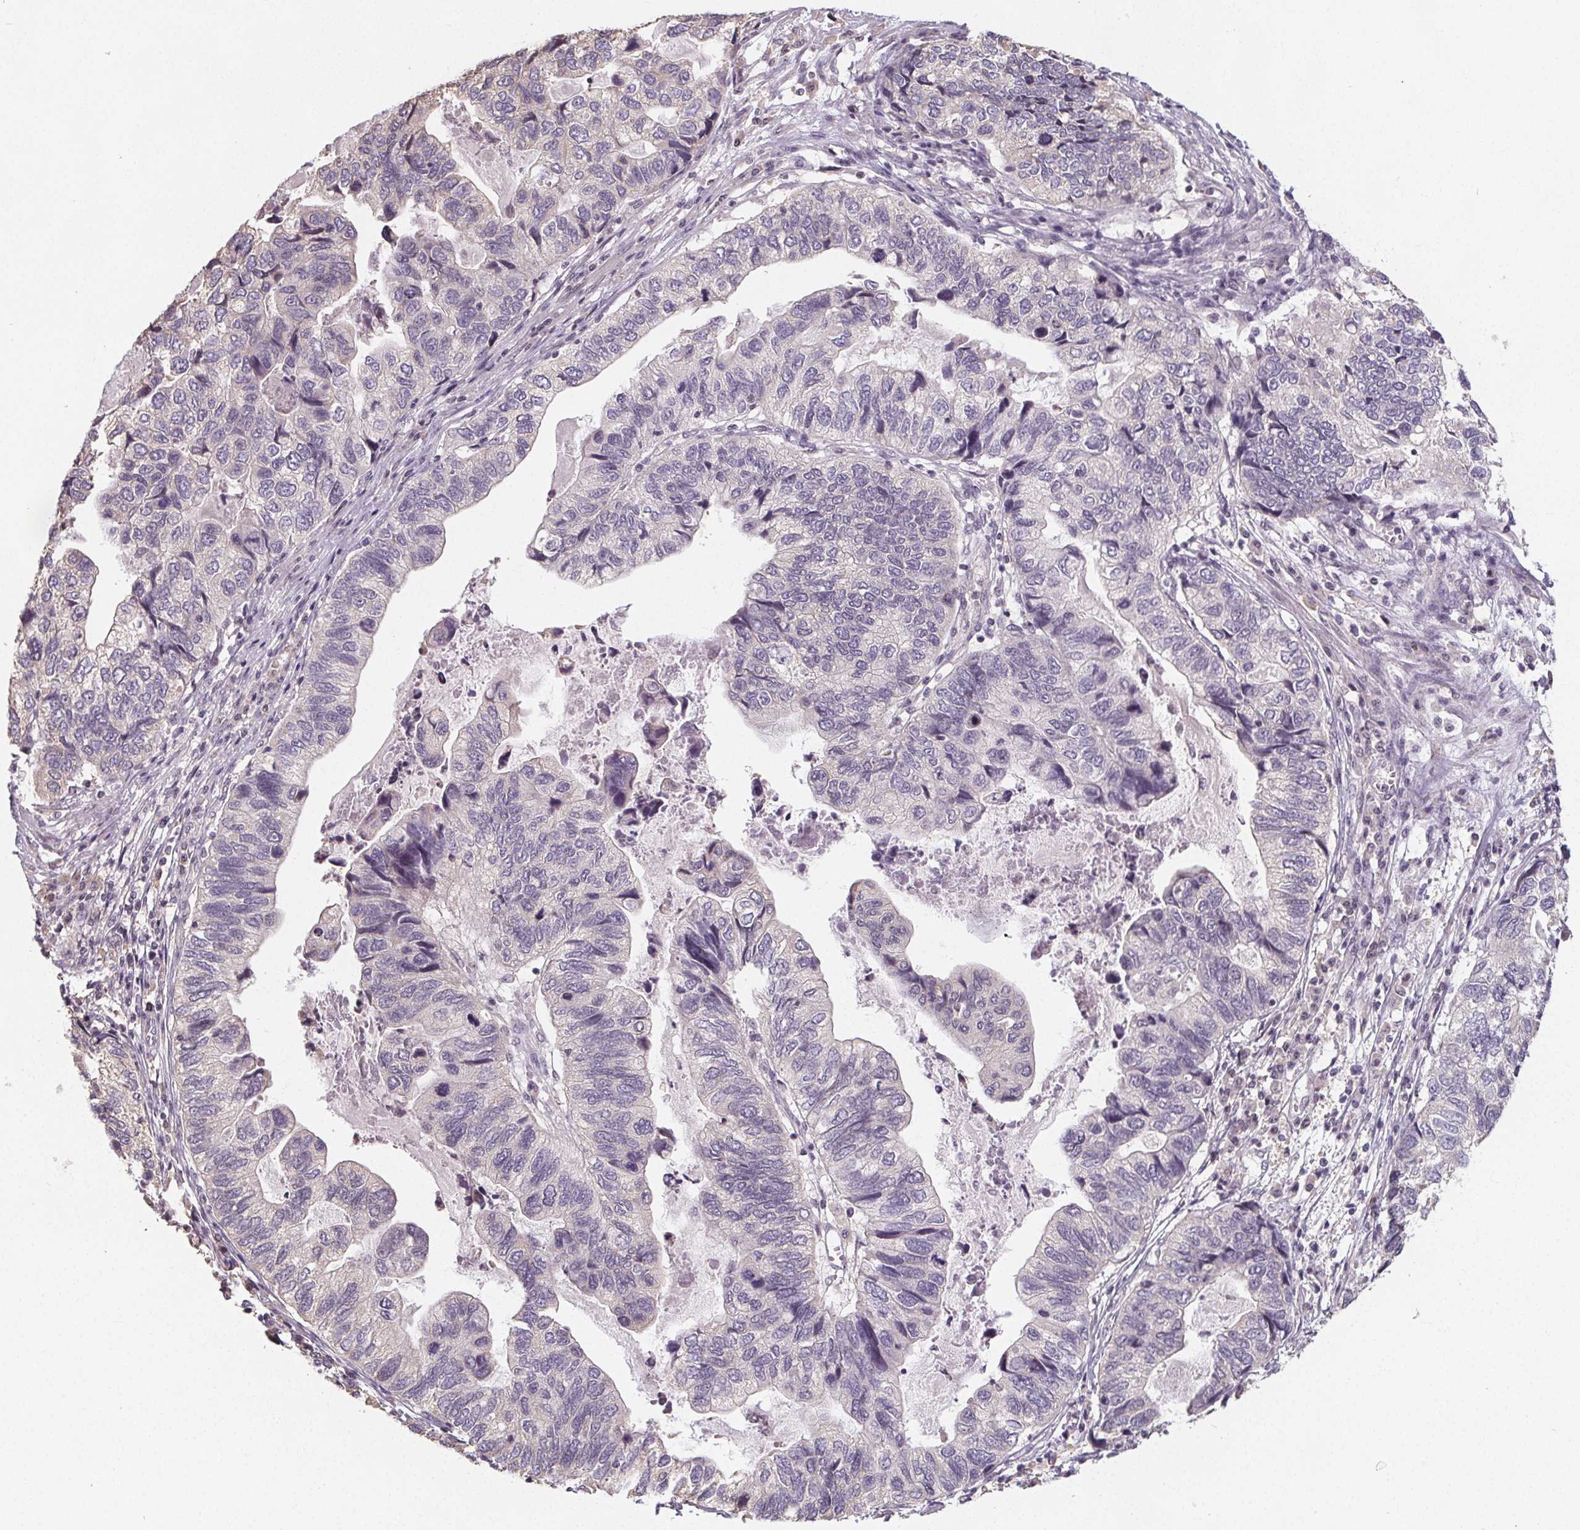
{"staining": {"intensity": "negative", "quantity": "none", "location": "none"}, "tissue": "stomach cancer", "cell_type": "Tumor cells", "image_type": "cancer", "snomed": [{"axis": "morphology", "description": "Adenocarcinoma, NOS"}, {"axis": "topography", "description": "Stomach, upper"}], "caption": "This is a micrograph of immunohistochemistry (IHC) staining of adenocarcinoma (stomach), which shows no expression in tumor cells. (DAB immunohistochemistry, high magnification).", "gene": "SLC26A2", "patient": {"sex": "female", "age": 67}}